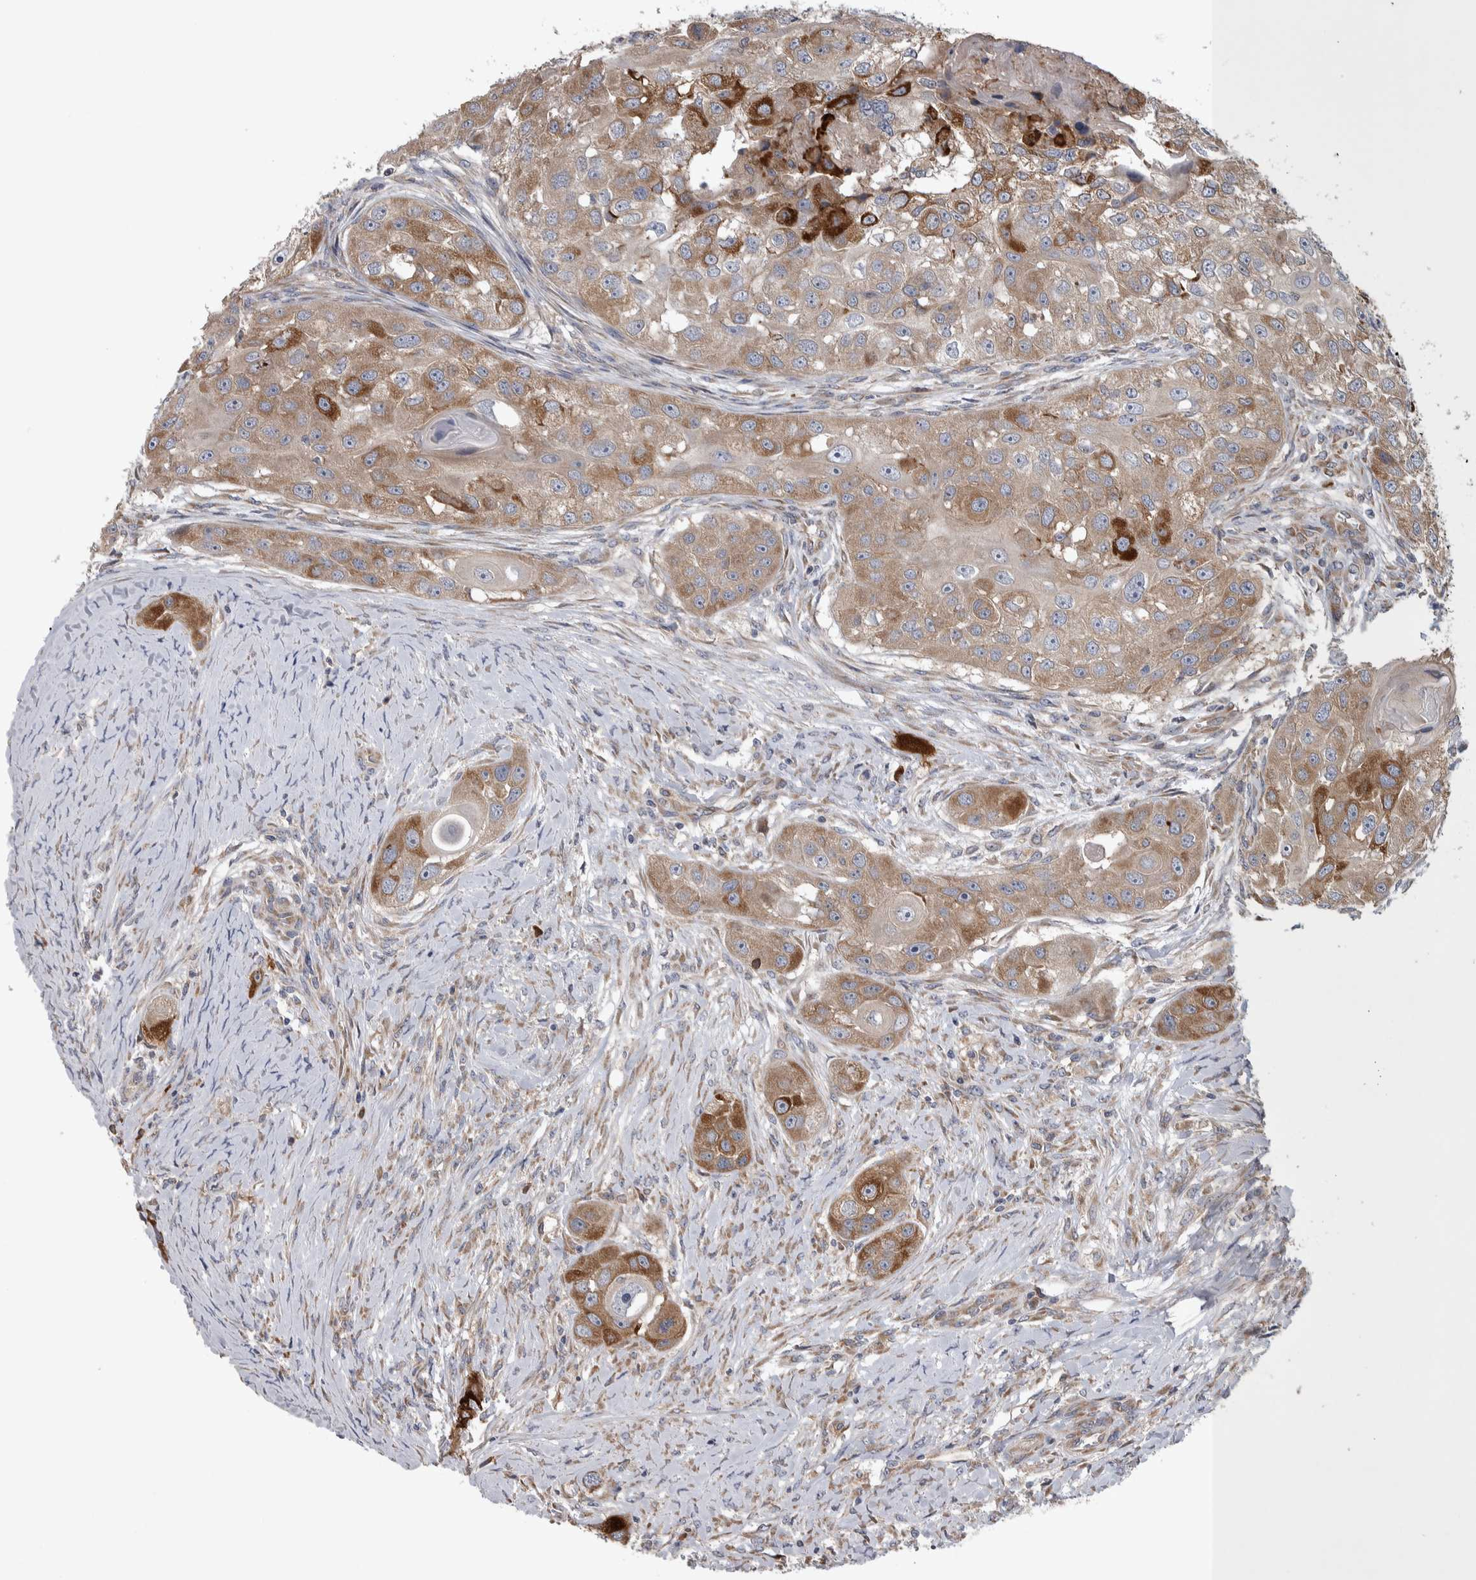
{"staining": {"intensity": "moderate", "quantity": "25%-75%", "location": "cytoplasmic/membranous"}, "tissue": "head and neck cancer", "cell_type": "Tumor cells", "image_type": "cancer", "snomed": [{"axis": "morphology", "description": "Normal tissue, NOS"}, {"axis": "morphology", "description": "Squamous cell carcinoma, NOS"}, {"axis": "topography", "description": "Skeletal muscle"}, {"axis": "topography", "description": "Head-Neck"}], "caption": "Protein expression analysis of head and neck cancer (squamous cell carcinoma) exhibits moderate cytoplasmic/membranous expression in about 25%-75% of tumor cells. The protein is shown in brown color, while the nuclei are stained blue.", "gene": "IBTK", "patient": {"sex": "male", "age": 51}}